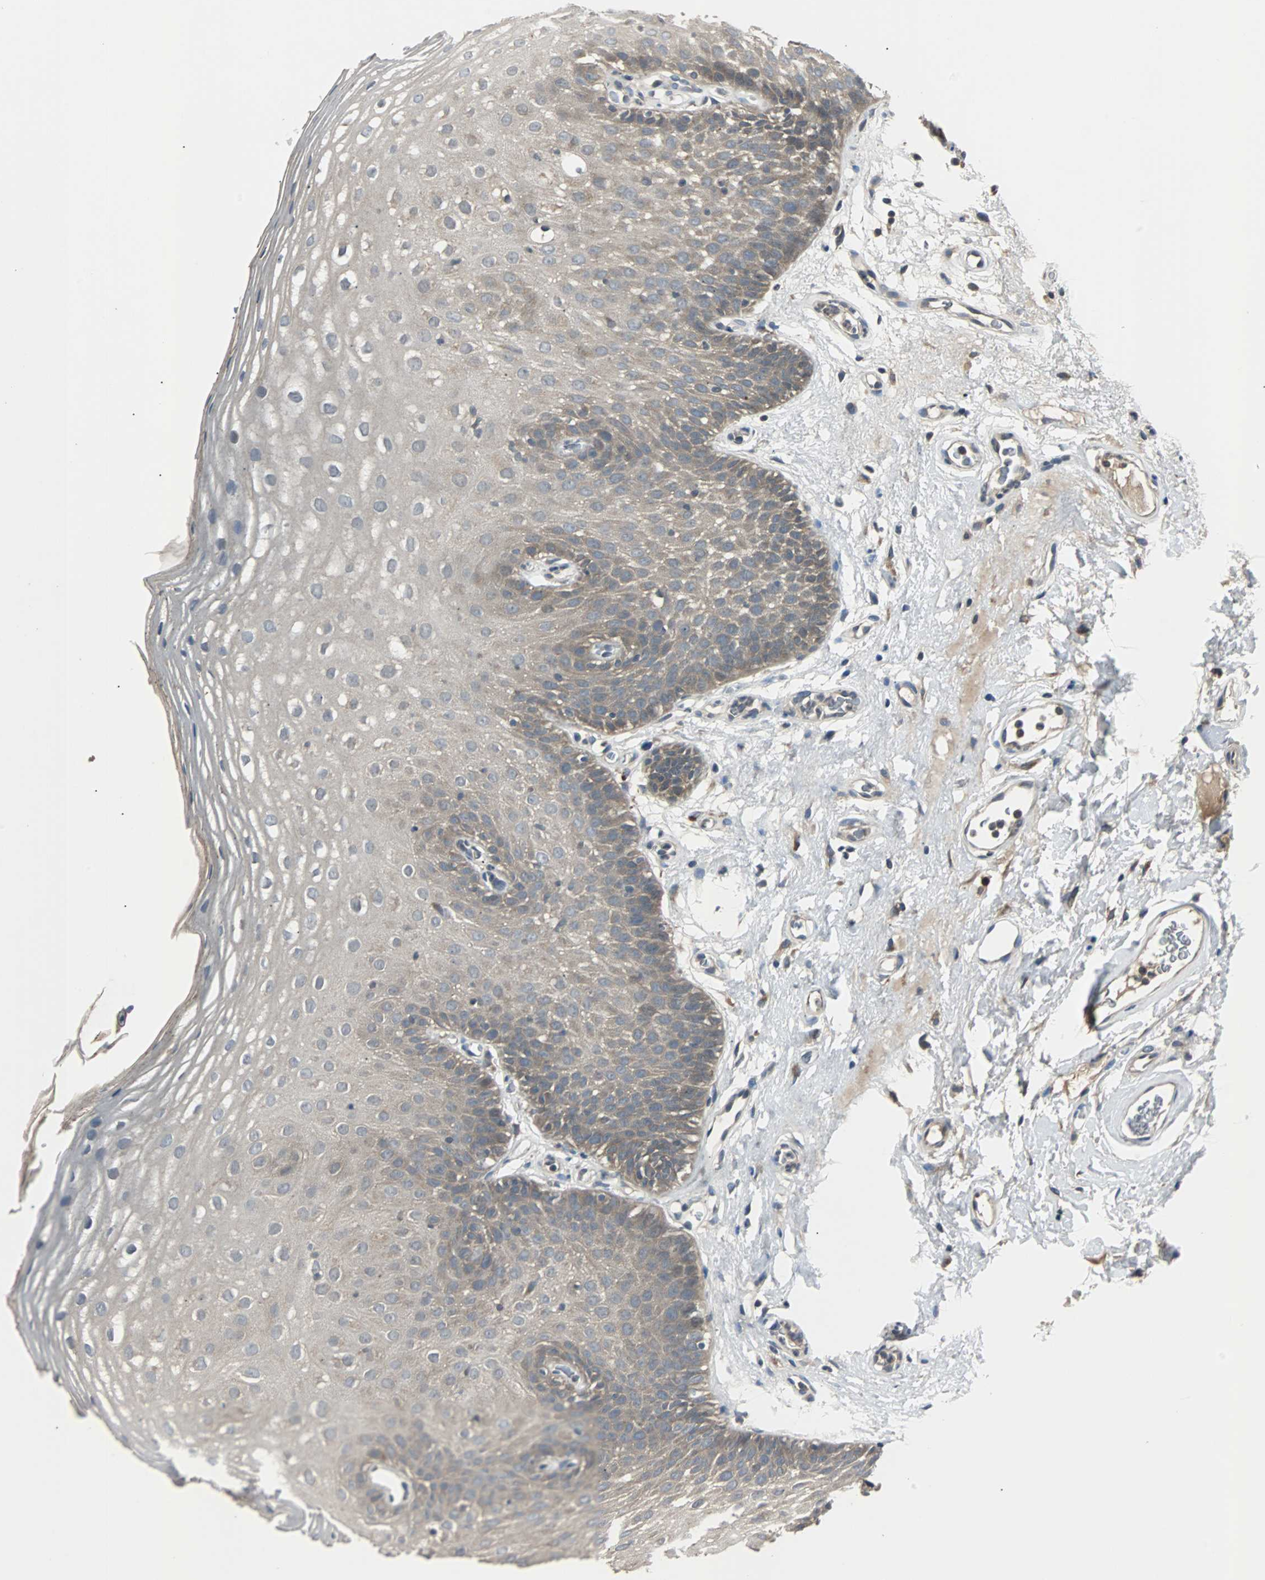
{"staining": {"intensity": "weak", "quantity": ">75%", "location": "cytoplasmic/membranous"}, "tissue": "oral mucosa", "cell_type": "Squamous epithelial cells", "image_type": "normal", "snomed": [{"axis": "morphology", "description": "Normal tissue, NOS"}, {"axis": "morphology", "description": "Squamous cell carcinoma, NOS"}, {"axis": "topography", "description": "Skeletal muscle"}, {"axis": "topography", "description": "Oral tissue"}], "caption": "A brown stain highlights weak cytoplasmic/membranous expression of a protein in squamous epithelial cells of normal oral mucosa.", "gene": "ARF1", "patient": {"sex": "male", "age": 71}}